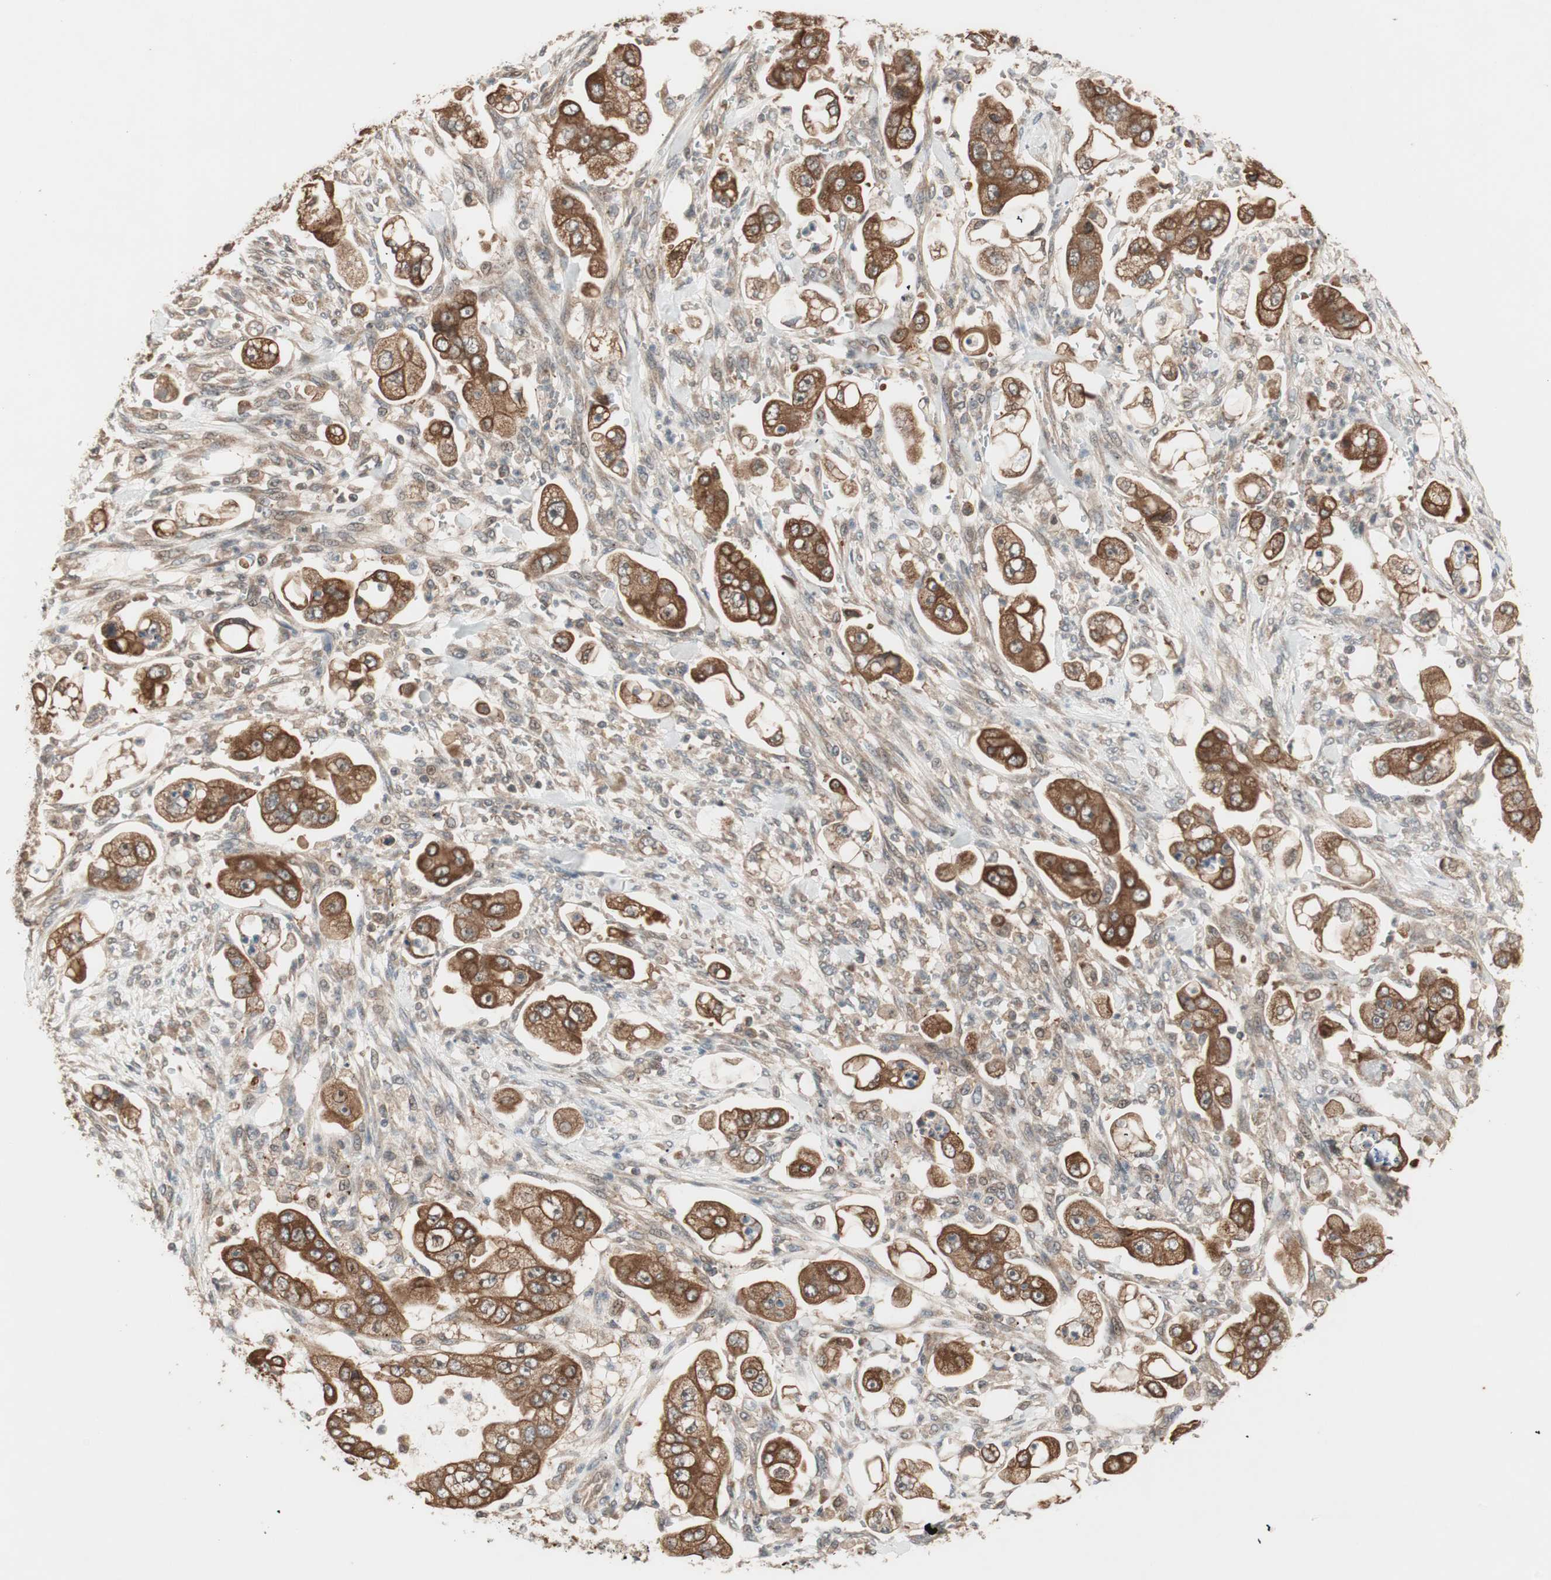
{"staining": {"intensity": "strong", "quantity": ">75%", "location": "cytoplasmic/membranous"}, "tissue": "stomach cancer", "cell_type": "Tumor cells", "image_type": "cancer", "snomed": [{"axis": "morphology", "description": "Adenocarcinoma, NOS"}, {"axis": "topography", "description": "Stomach"}], "caption": "Immunohistochemical staining of stomach cancer (adenocarcinoma) exhibits high levels of strong cytoplasmic/membranous protein positivity in about >75% of tumor cells. Nuclei are stained in blue.", "gene": "FBXO5", "patient": {"sex": "male", "age": 62}}